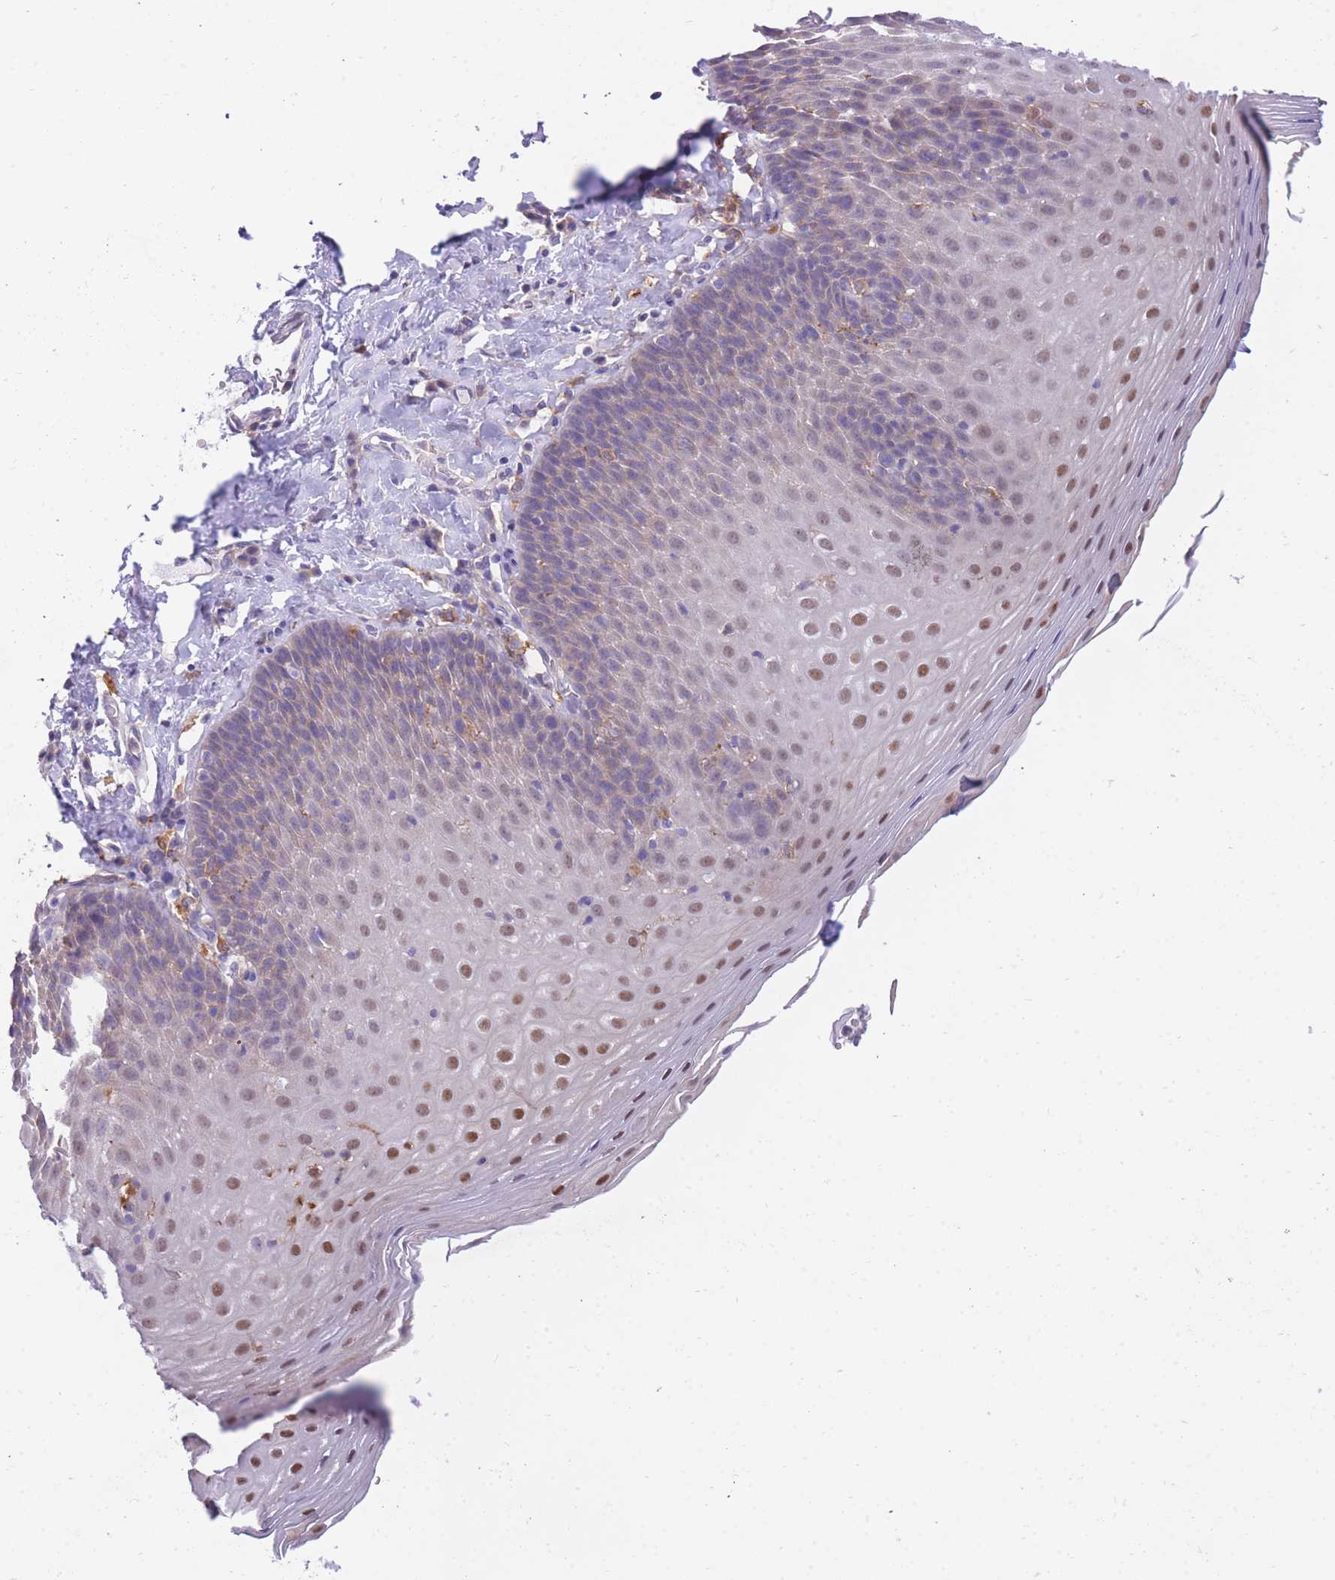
{"staining": {"intensity": "moderate", "quantity": "<25%", "location": "cytoplasmic/membranous,nuclear"}, "tissue": "esophagus", "cell_type": "Squamous epithelial cells", "image_type": "normal", "snomed": [{"axis": "morphology", "description": "Normal tissue, NOS"}, {"axis": "topography", "description": "Esophagus"}], "caption": "Immunohistochemical staining of normal esophagus reveals <25% levels of moderate cytoplasmic/membranous,nuclear protein expression in about <25% of squamous epithelial cells.", "gene": "NAMPT", "patient": {"sex": "female", "age": 61}}